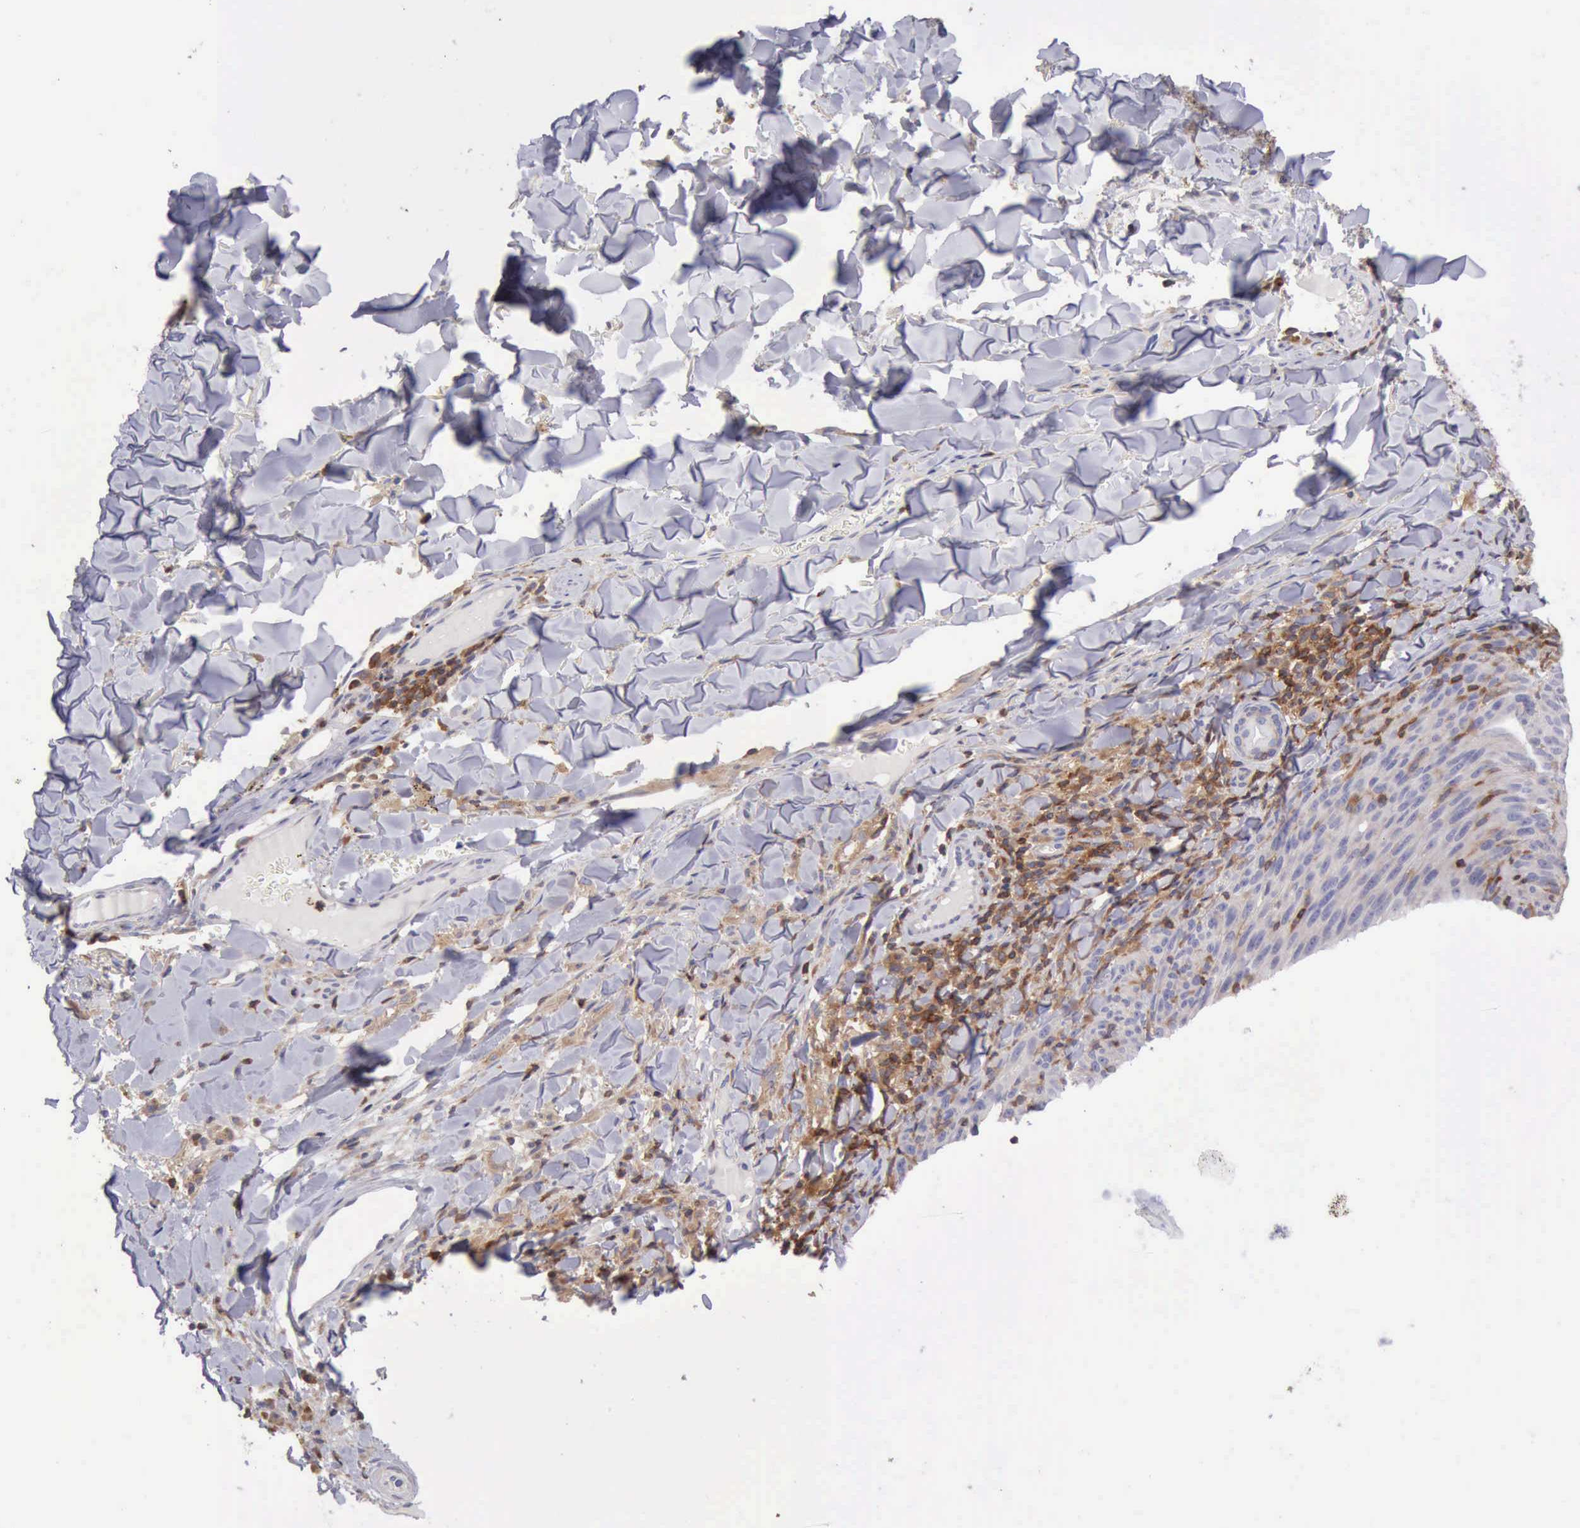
{"staining": {"intensity": "negative", "quantity": "none", "location": "none"}, "tissue": "melanoma", "cell_type": "Tumor cells", "image_type": "cancer", "snomed": [{"axis": "morphology", "description": "Malignant melanoma, NOS"}, {"axis": "topography", "description": "Skin"}], "caption": "An immunohistochemistry (IHC) micrograph of malignant melanoma is shown. There is no staining in tumor cells of malignant melanoma.", "gene": "SASH3", "patient": {"sex": "male", "age": 76}}